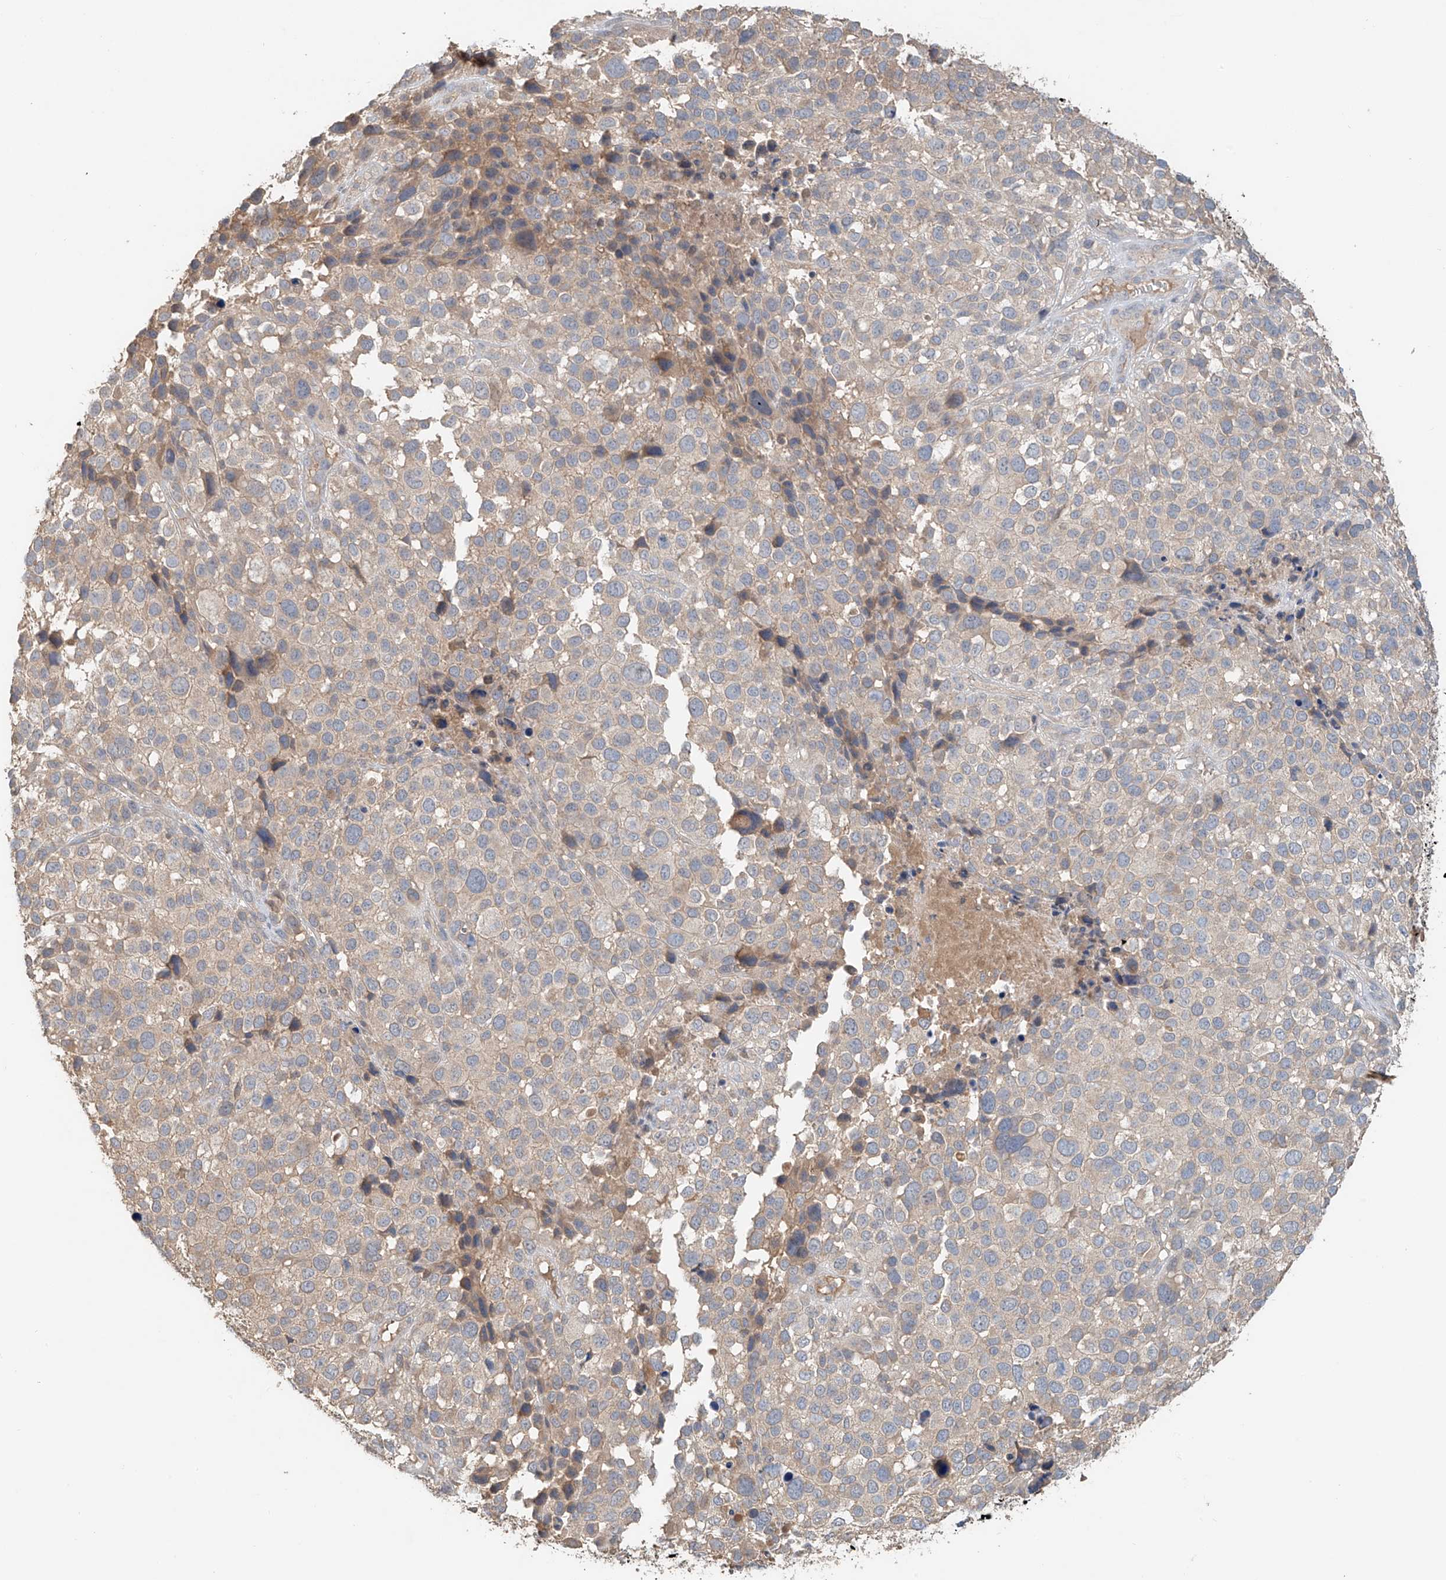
{"staining": {"intensity": "negative", "quantity": "none", "location": "none"}, "tissue": "melanoma", "cell_type": "Tumor cells", "image_type": "cancer", "snomed": [{"axis": "morphology", "description": "Malignant melanoma, NOS"}, {"axis": "topography", "description": "Skin of trunk"}], "caption": "Malignant melanoma was stained to show a protein in brown. There is no significant staining in tumor cells.", "gene": "GNB1L", "patient": {"sex": "male", "age": 71}}